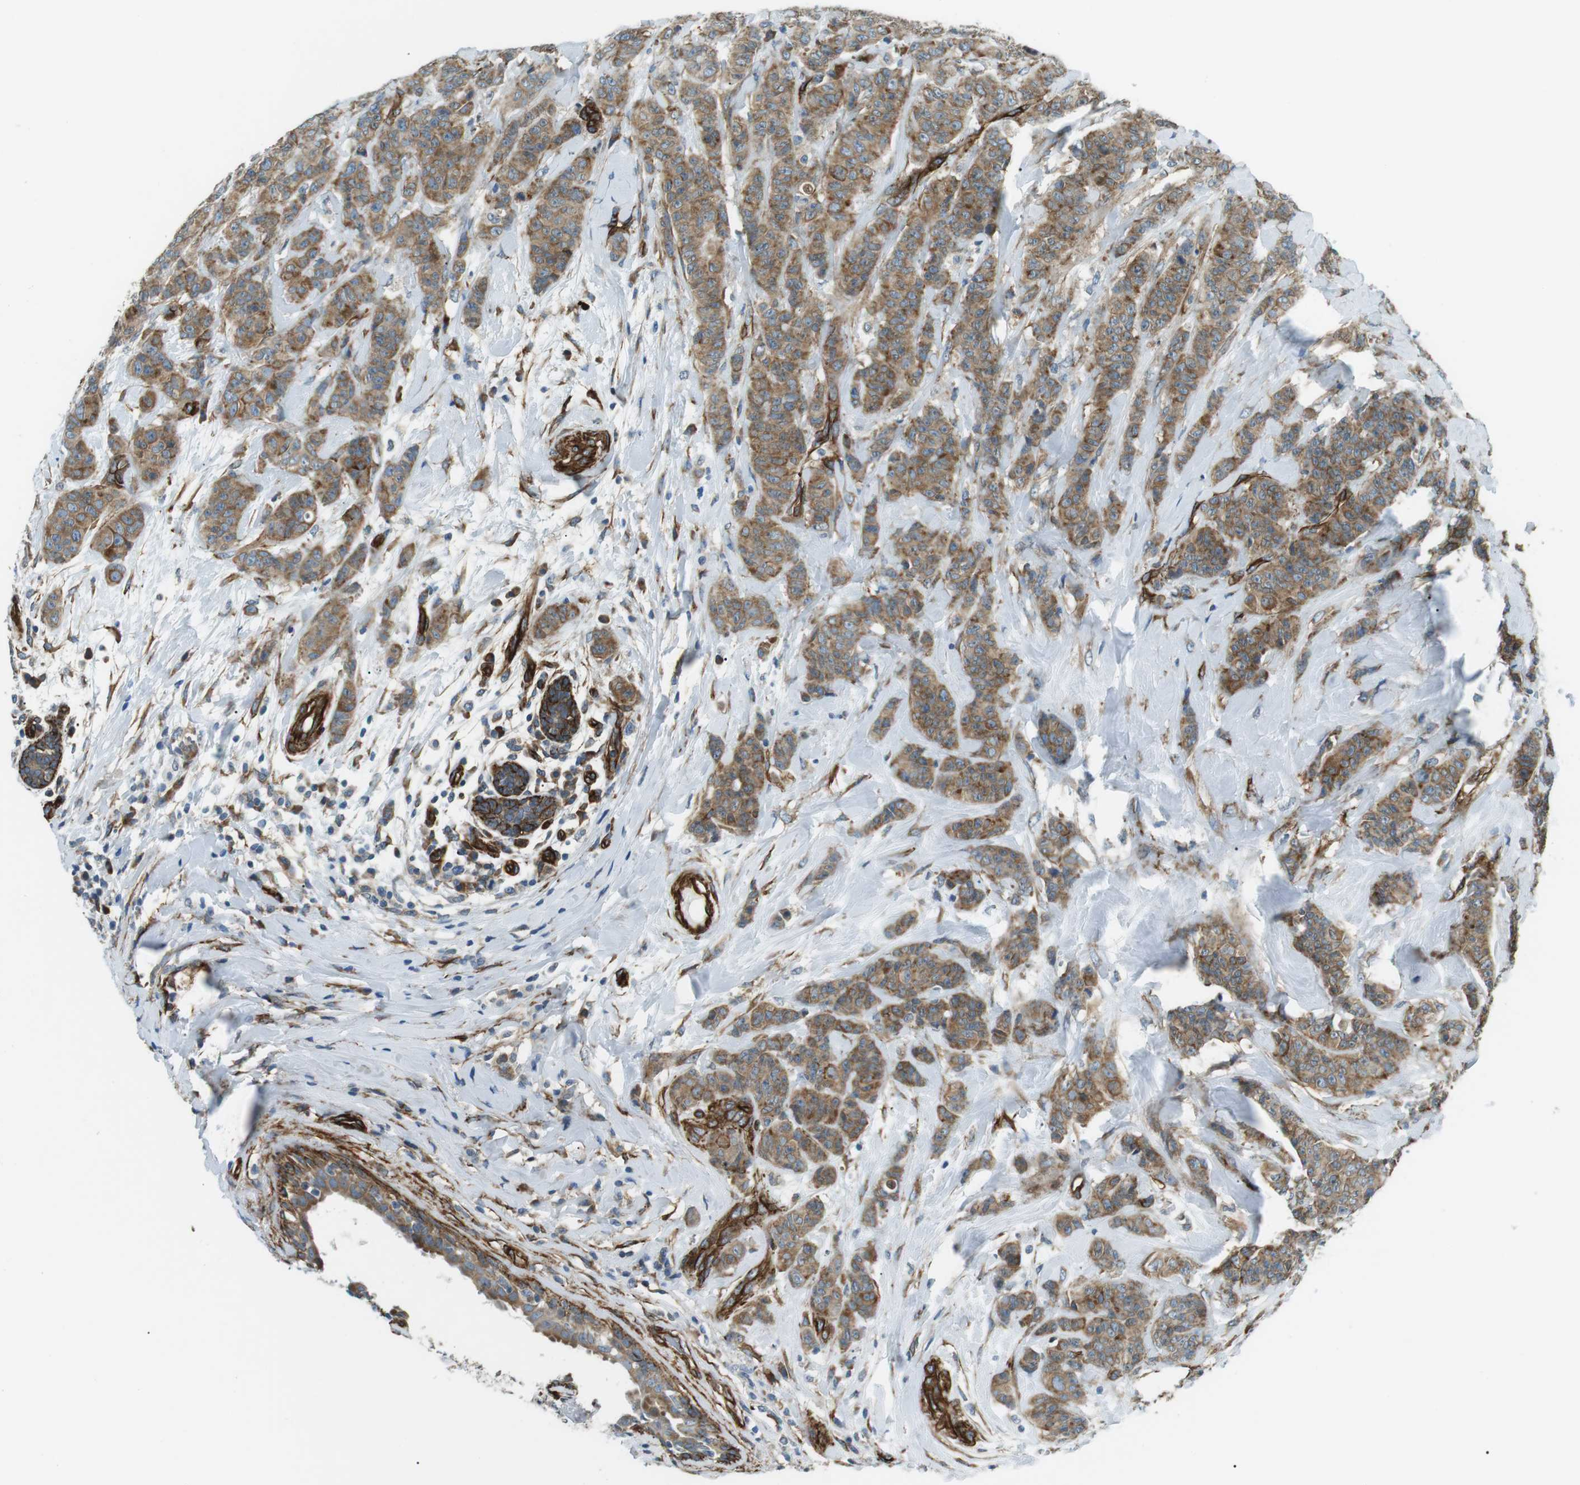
{"staining": {"intensity": "moderate", "quantity": ">75%", "location": "cytoplasmic/membranous"}, "tissue": "breast cancer", "cell_type": "Tumor cells", "image_type": "cancer", "snomed": [{"axis": "morphology", "description": "Normal tissue, NOS"}, {"axis": "morphology", "description": "Duct carcinoma"}, {"axis": "topography", "description": "Breast"}], "caption": "Immunohistochemistry of human infiltrating ductal carcinoma (breast) displays medium levels of moderate cytoplasmic/membranous staining in about >75% of tumor cells.", "gene": "ODR4", "patient": {"sex": "female", "age": 40}}